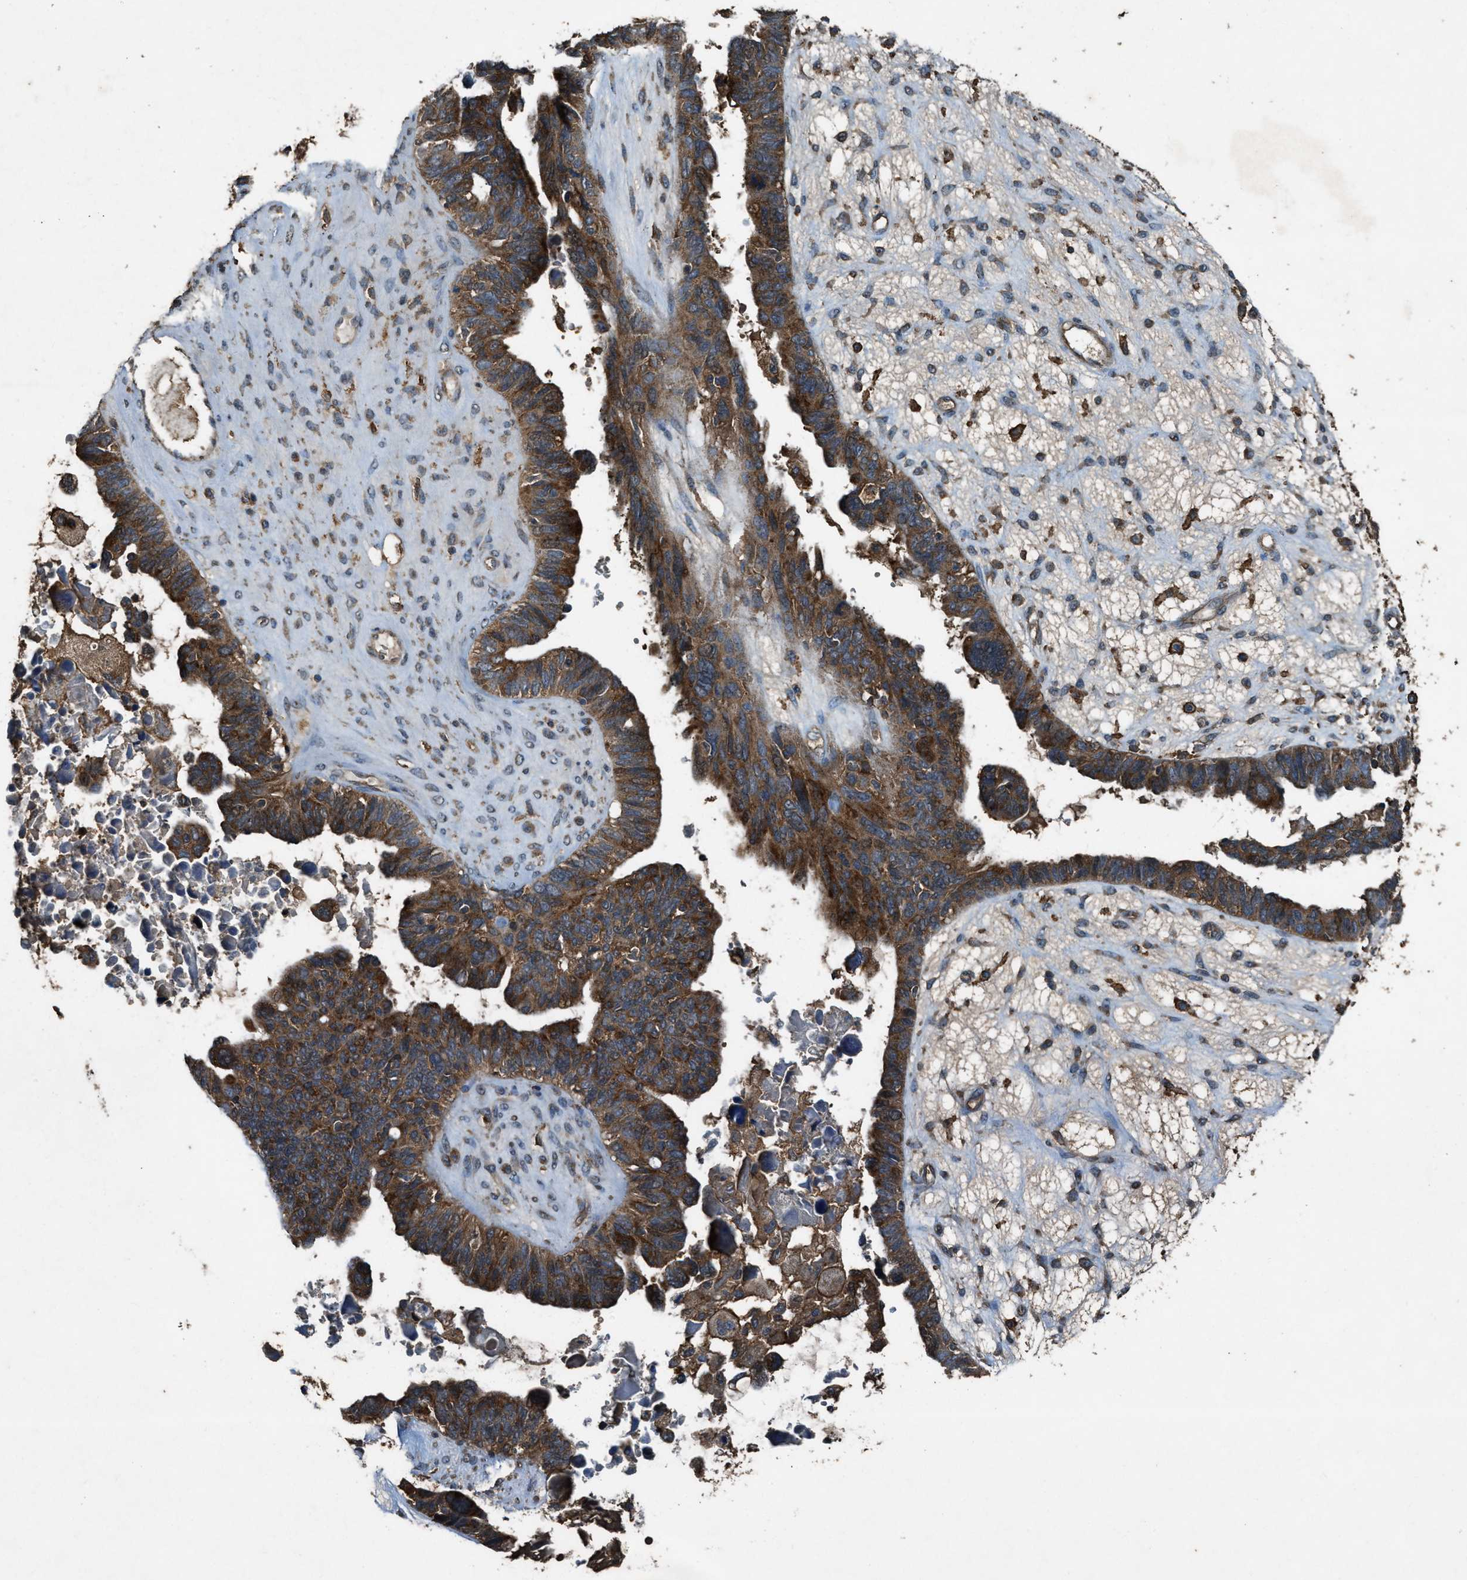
{"staining": {"intensity": "moderate", "quantity": ">75%", "location": "cytoplasmic/membranous"}, "tissue": "ovarian cancer", "cell_type": "Tumor cells", "image_type": "cancer", "snomed": [{"axis": "morphology", "description": "Cystadenocarcinoma, serous, NOS"}, {"axis": "topography", "description": "Ovary"}], "caption": "Immunohistochemistry photomicrograph of serous cystadenocarcinoma (ovarian) stained for a protein (brown), which exhibits medium levels of moderate cytoplasmic/membranous positivity in about >75% of tumor cells.", "gene": "MAP3K8", "patient": {"sex": "female", "age": 79}}